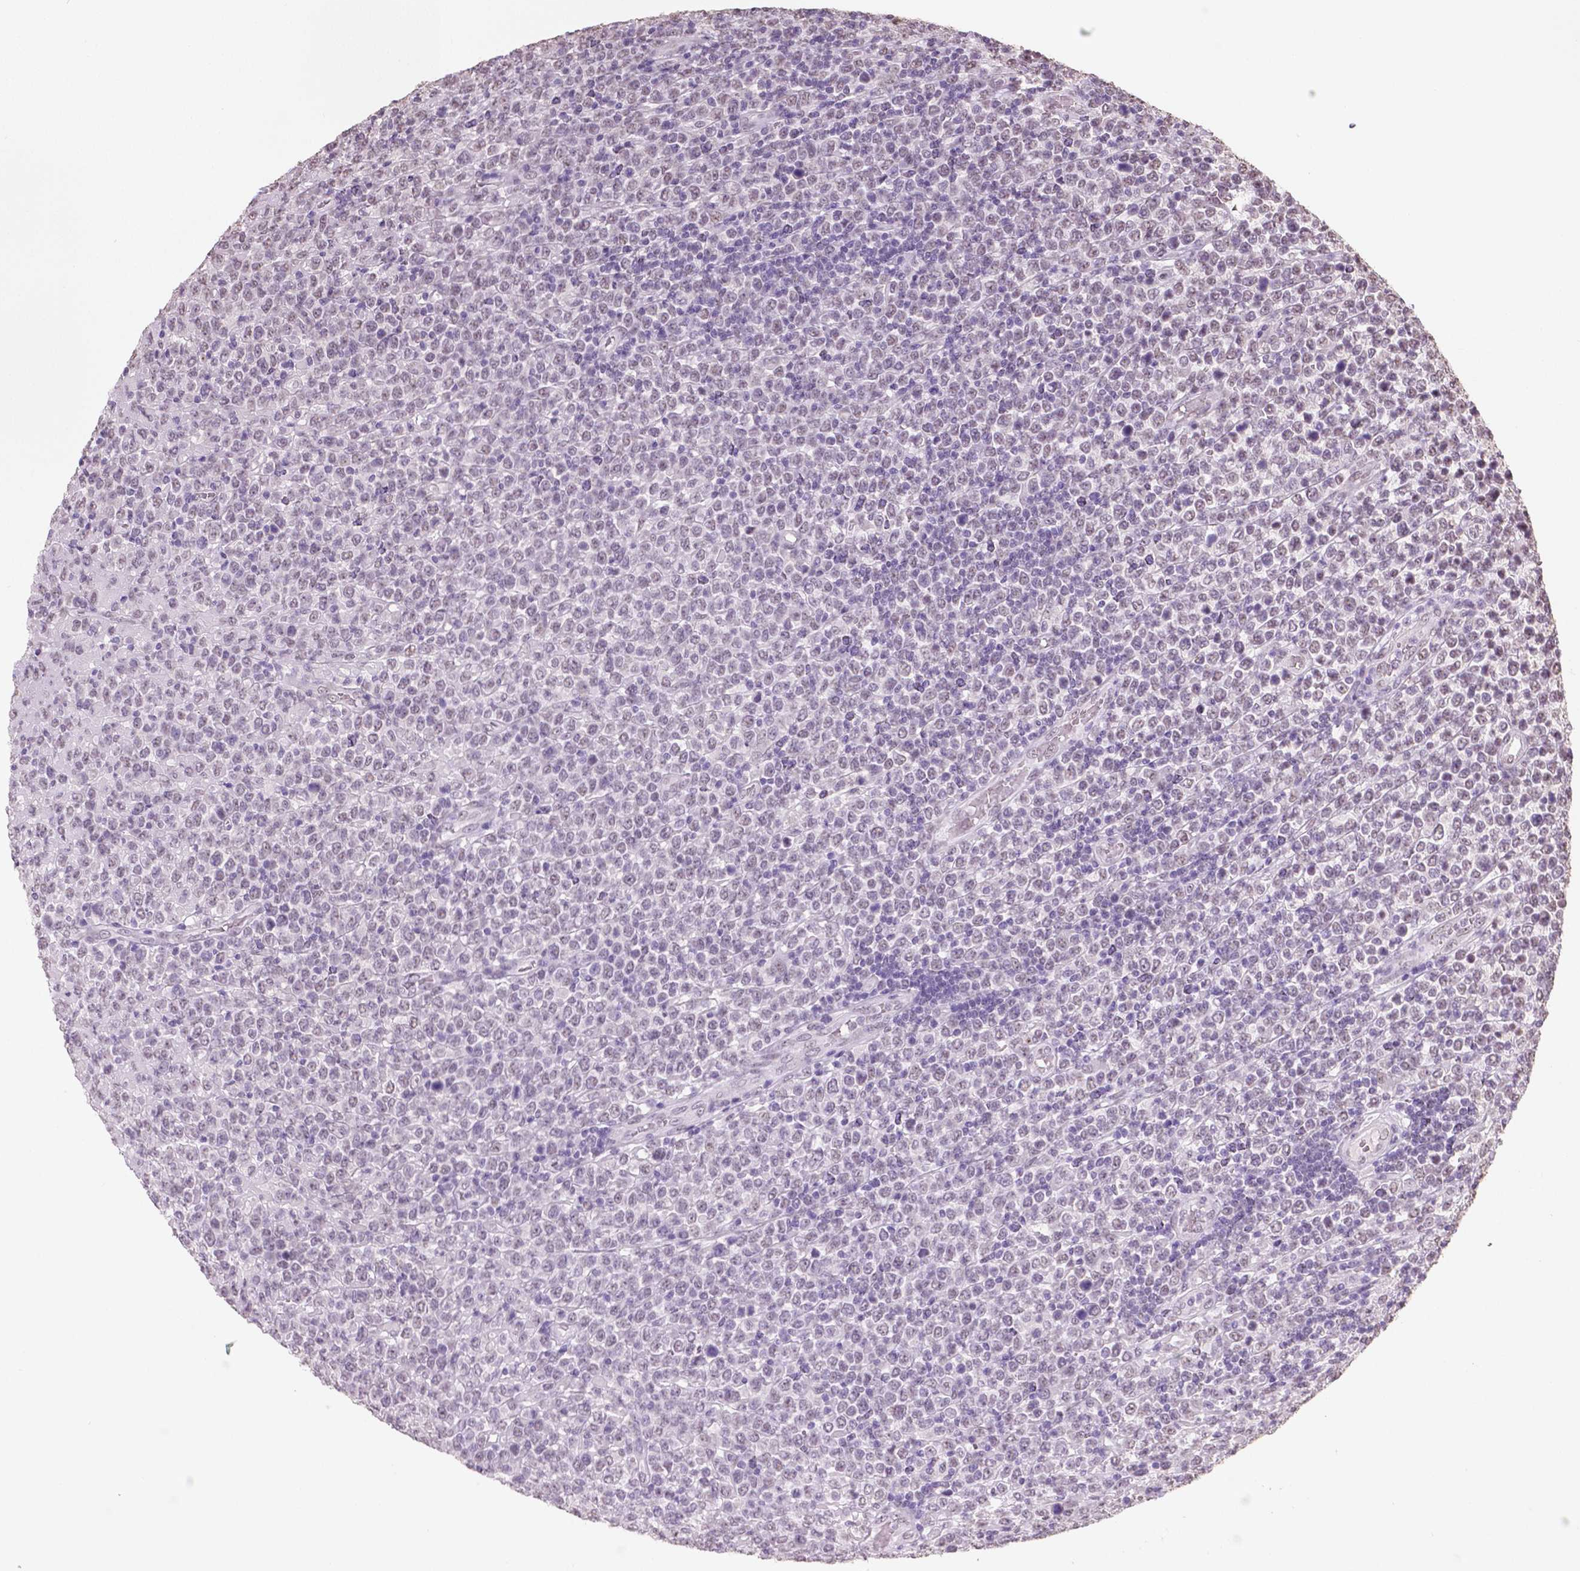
{"staining": {"intensity": "negative", "quantity": "none", "location": "none"}, "tissue": "lymphoma", "cell_type": "Tumor cells", "image_type": "cancer", "snomed": [{"axis": "morphology", "description": "Malignant lymphoma, non-Hodgkin's type, High grade"}, {"axis": "topography", "description": "Soft tissue"}], "caption": "DAB immunohistochemical staining of lymphoma reveals no significant positivity in tumor cells. Brightfield microscopy of immunohistochemistry (IHC) stained with DAB (brown) and hematoxylin (blue), captured at high magnification.", "gene": "IGF2BP1", "patient": {"sex": "female", "age": 56}}